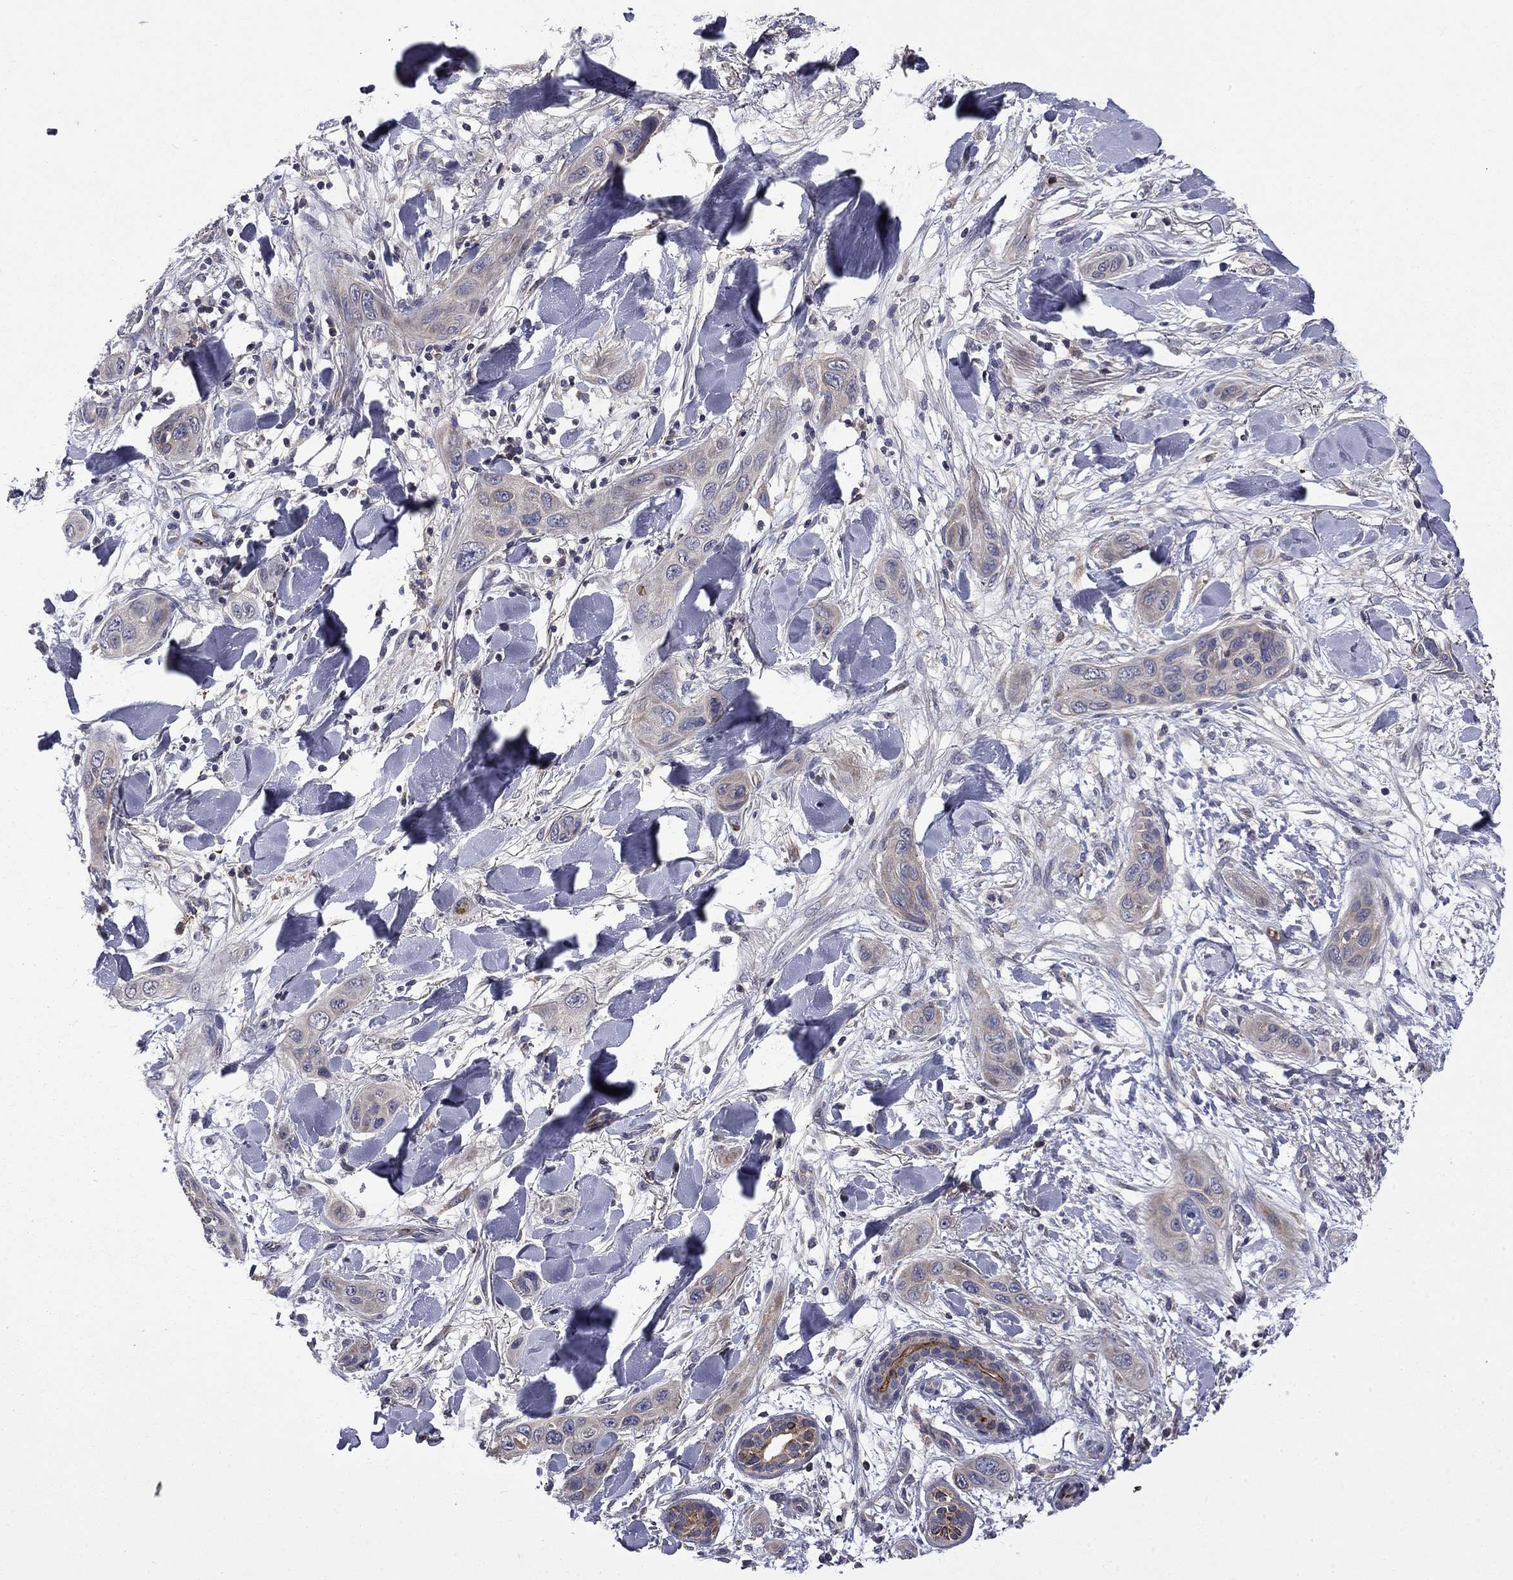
{"staining": {"intensity": "weak", "quantity": "<25%", "location": "cytoplasmic/membranous"}, "tissue": "skin cancer", "cell_type": "Tumor cells", "image_type": "cancer", "snomed": [{"axis": "morphology", "description": "Squamous cell carcinoma, NOS"}, {"axis": "topography", "description": "Skin"}], "caption": "A micrograph of skin cancer stained for a protein exhibits no brown staining in tumor cells. The staining is performed using DAB (3,3'-diaminobenzidine) brown chromogen with nuclei counter-stained in using hematoxylin.", "gene": "CEACAM7", "patient": {"sex": "male", "age": 78}}